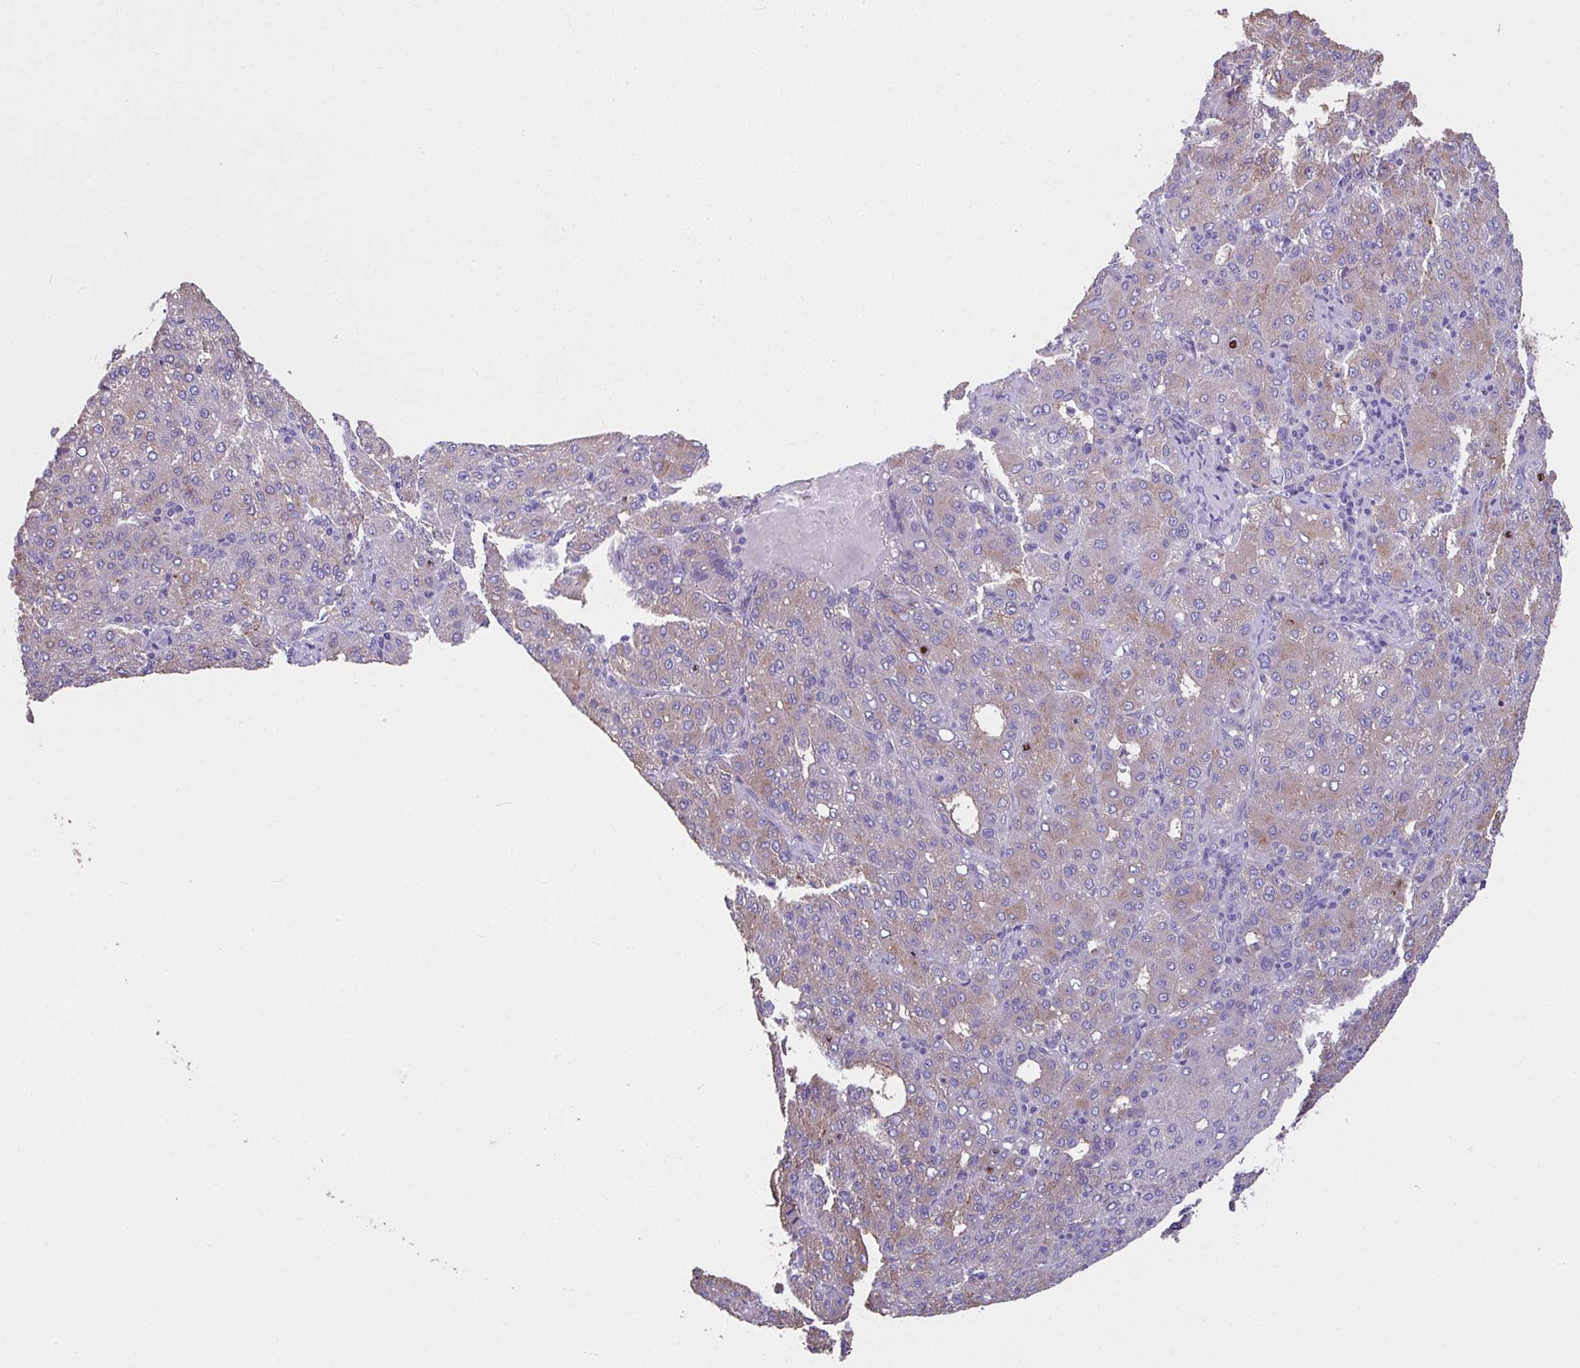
{"staining": {"intensity": "weak", "quantity": ">75%", "location": "cytoplasmic/membranous"}, "tissue": "liver cancer", "cell_type": "Tumor cells", "image_type": "cancer", "snomed": [{"axis": "morphology", "description": "Carcinoma, Hepatocellular, NOS"}, {"axis": "topography", "description": "Liver"}], "caption": "Weak cytoplasmic/membranous protein staining is identified in approximately >75% of tumor cells in liver cancer (hepatocellular carcinoma).", "gene": "ZNF813", "patient": {"sex": "male", "age": 65}}